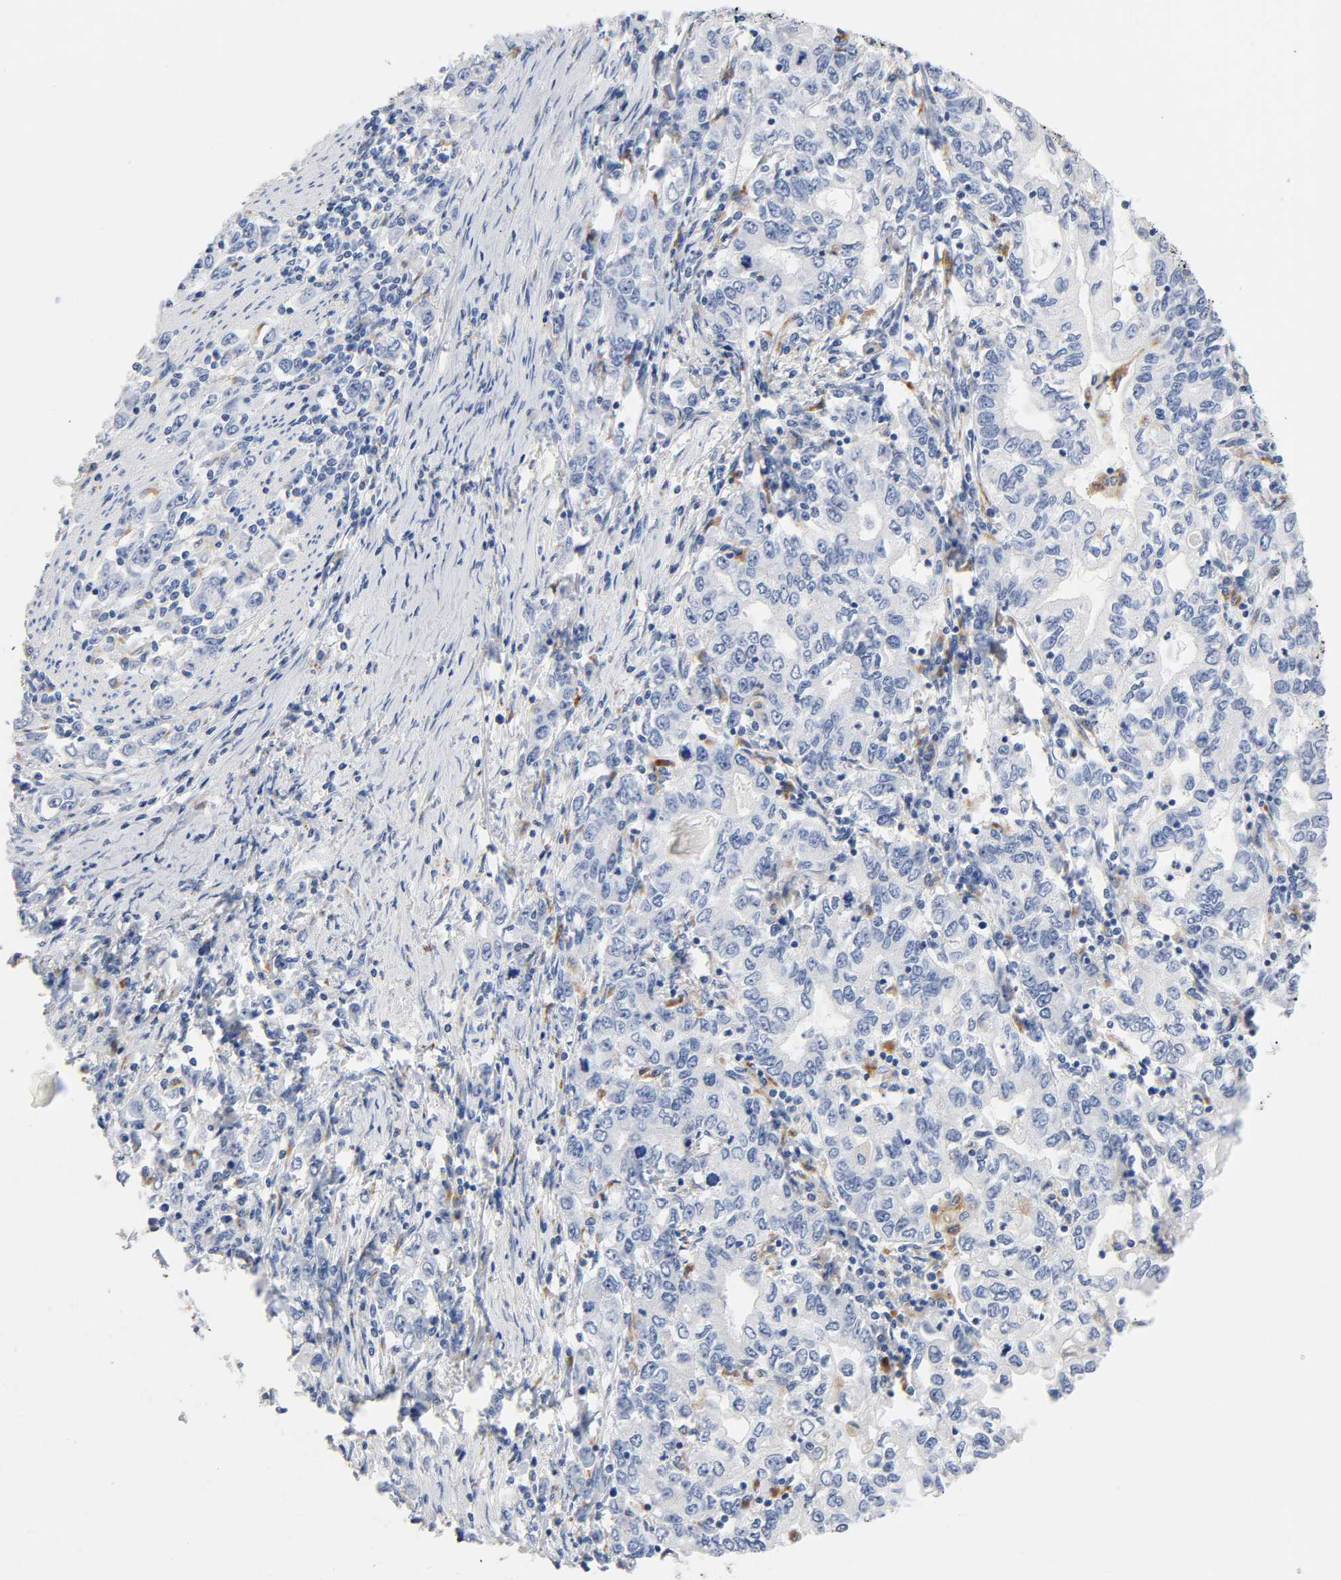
{"staining": {"intensity": "negative", "quantity": "none", "location": "none"}, "tissue": "stomach cancer", "cell_type": "Tumor cells", "image_type": "cancer", "snomed": [{"axis": "morphology", "description": "Adenocarcinoma, NOS"}, {"axis": "topography", "description": "Stomach, lower"}], "caption": "The IHC image has no significant staining in tumor cells of stomach cancer (adenocarcinoma) tissue.", "gene": "PLP1", "patient": {"sex": "female", "age": 72}}